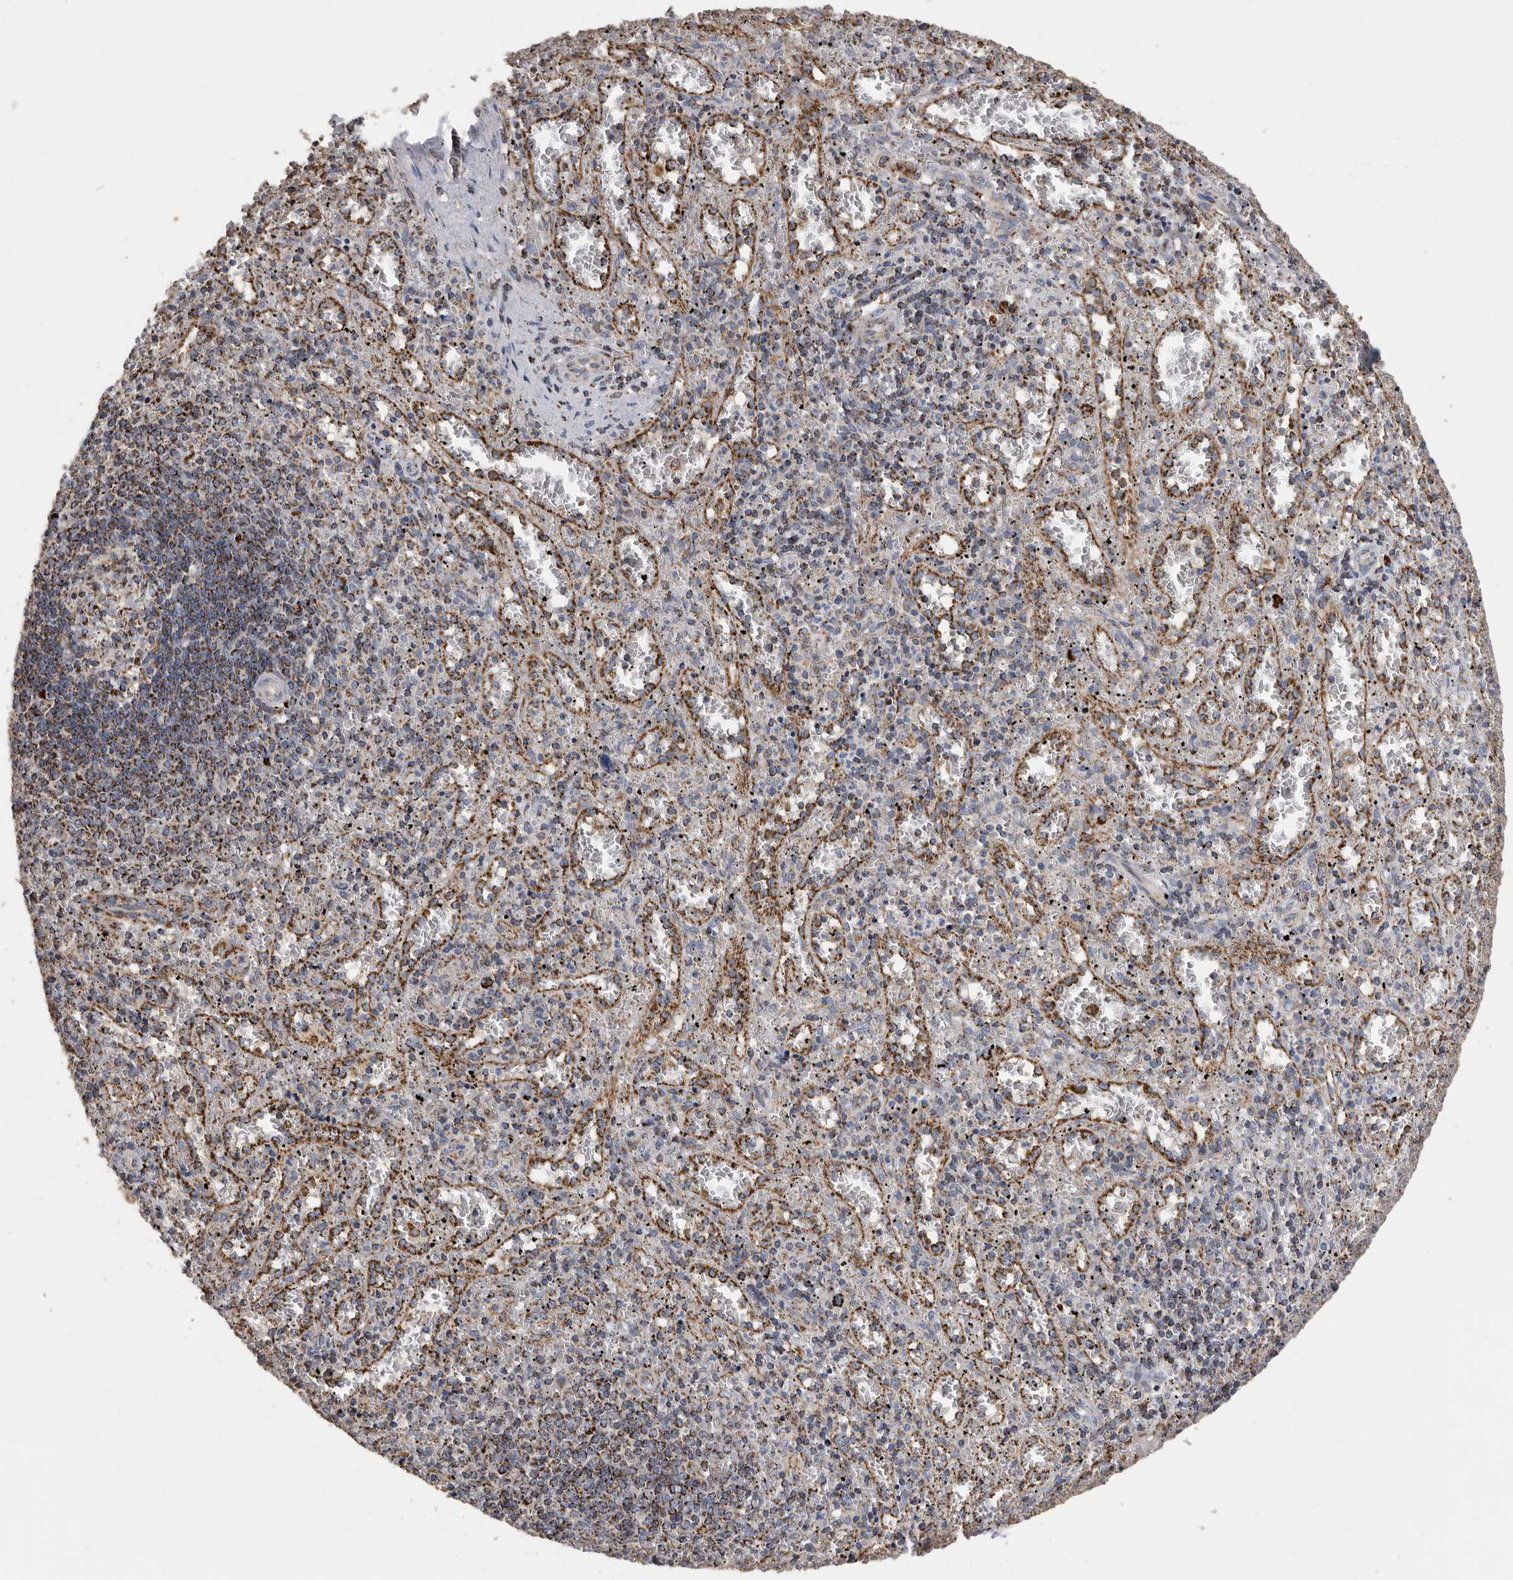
{"staining": {"intensity": "moderate", "quantity": "25%-75%", "location": "cytoplasmic/membranous"}, "tissue": "spleen", "cell_type": "Cells in red pulp", "image_type": "normal", "snomed": [{"axis": "morphology", "description": "Normal tissue, NOS"}, {"axis": "topography", "description": "Spleen"}], "caption": "Spleen was stained to show a protein in brown. There is medium levels of moderate cytoplasmic/membranous staining in about 25%-75% of cells in red pulp. The staining was performed using DAB (3,3'-diaminobenzidine), with brown indicating positive protein expression. Nuclei are stained blue with hematoxylin.", "gene": "WFDC1", "patient": {"sex": "male", "age": 11}}